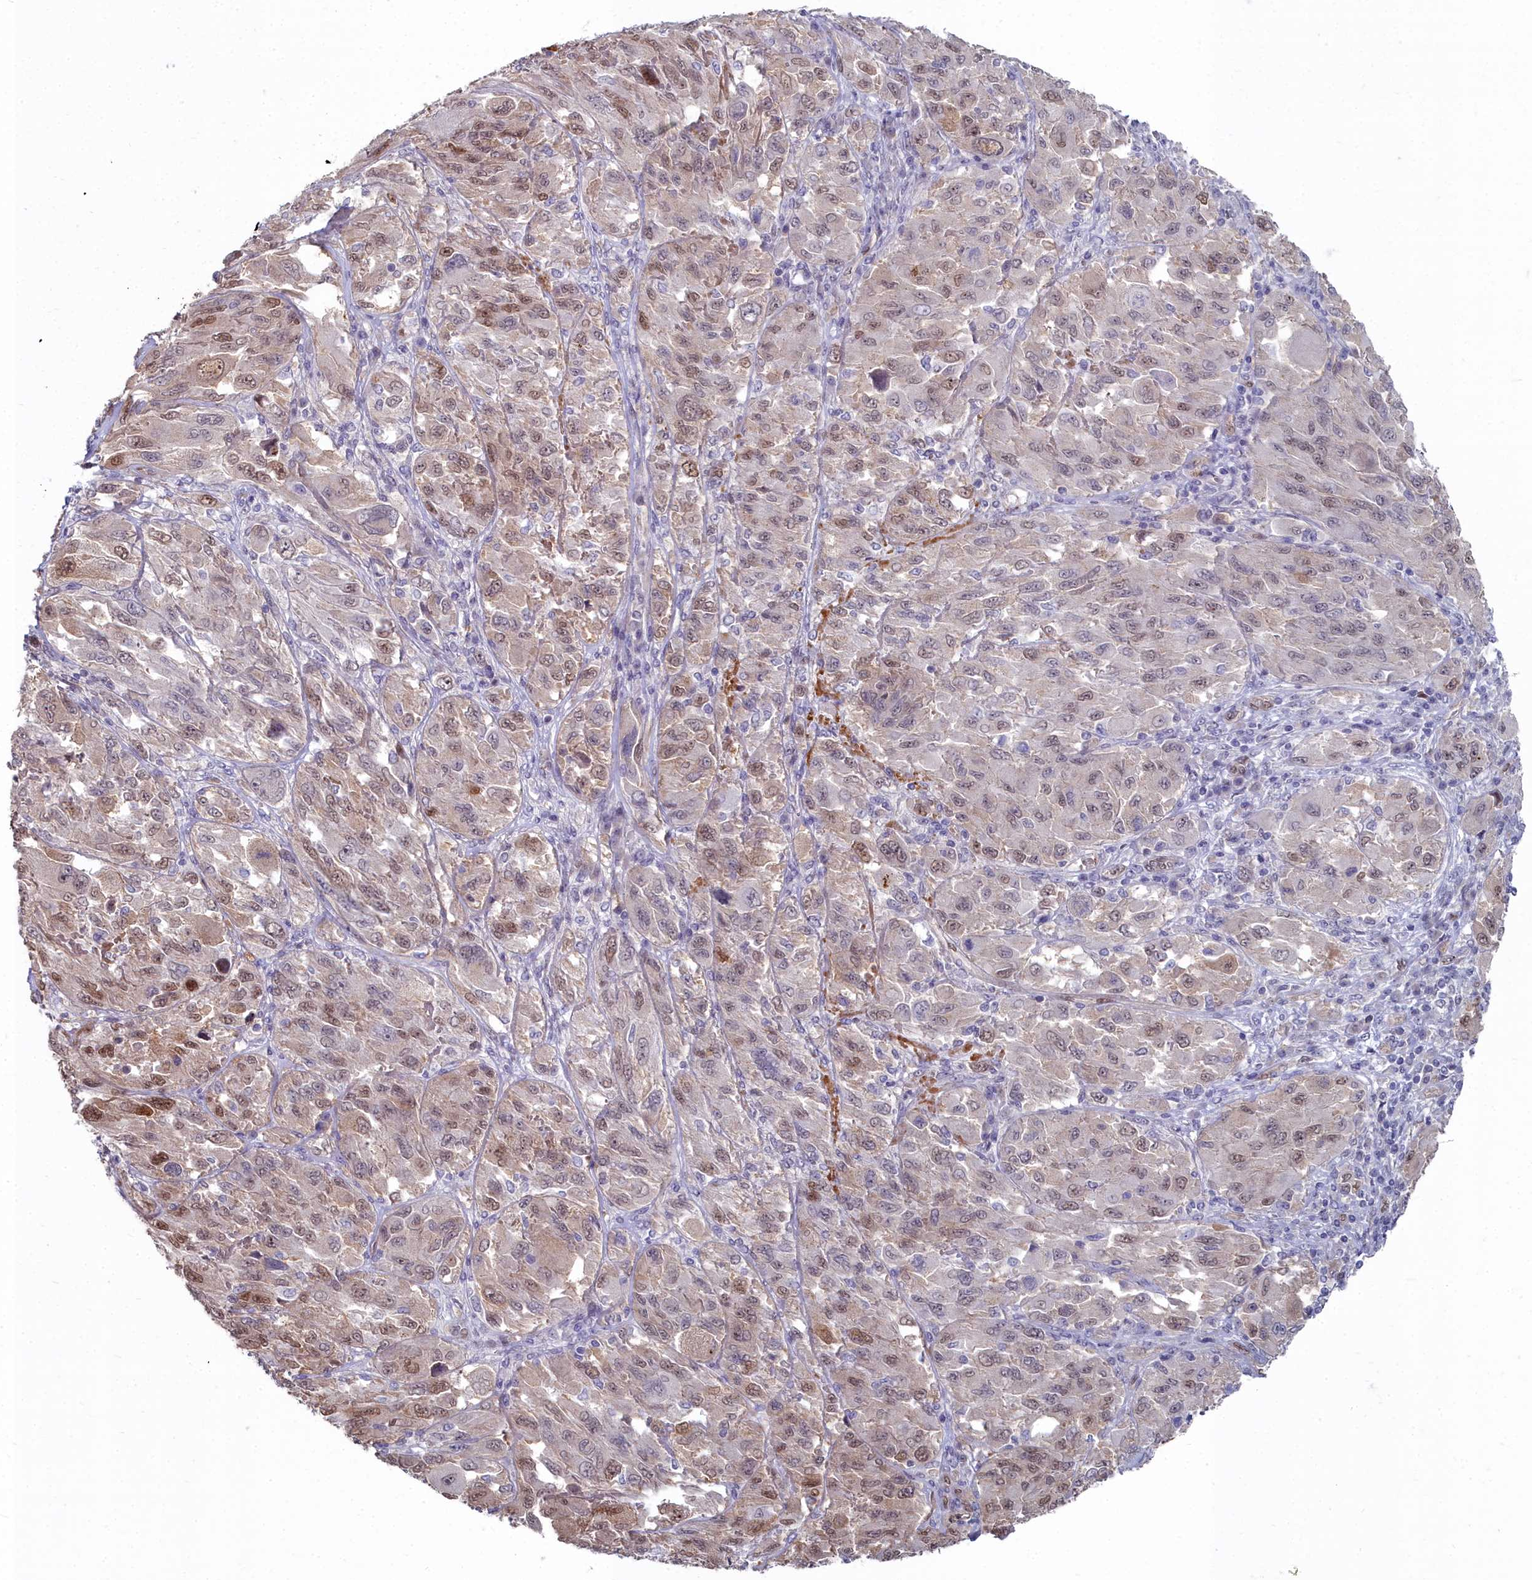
{"staining": {"intensity": "weak", "quantity": "25%-75%", "location": "nuclear"}, "tissue": "melanoma", "cell_type": "Tumor cells", "image_type": "cancer", "snomed": [{"axis": "morphology", "description": "Malignant melanoma, NOS"}, {"axis": "topography", "description": "Skin"}], "caption": "Protein expression analysis of malignant melanoma displays weak nuclear staining in about 25%-75% of tumor cells.", "gene": "RPS27A", "patient": {"sex": "female", "age": 91}}